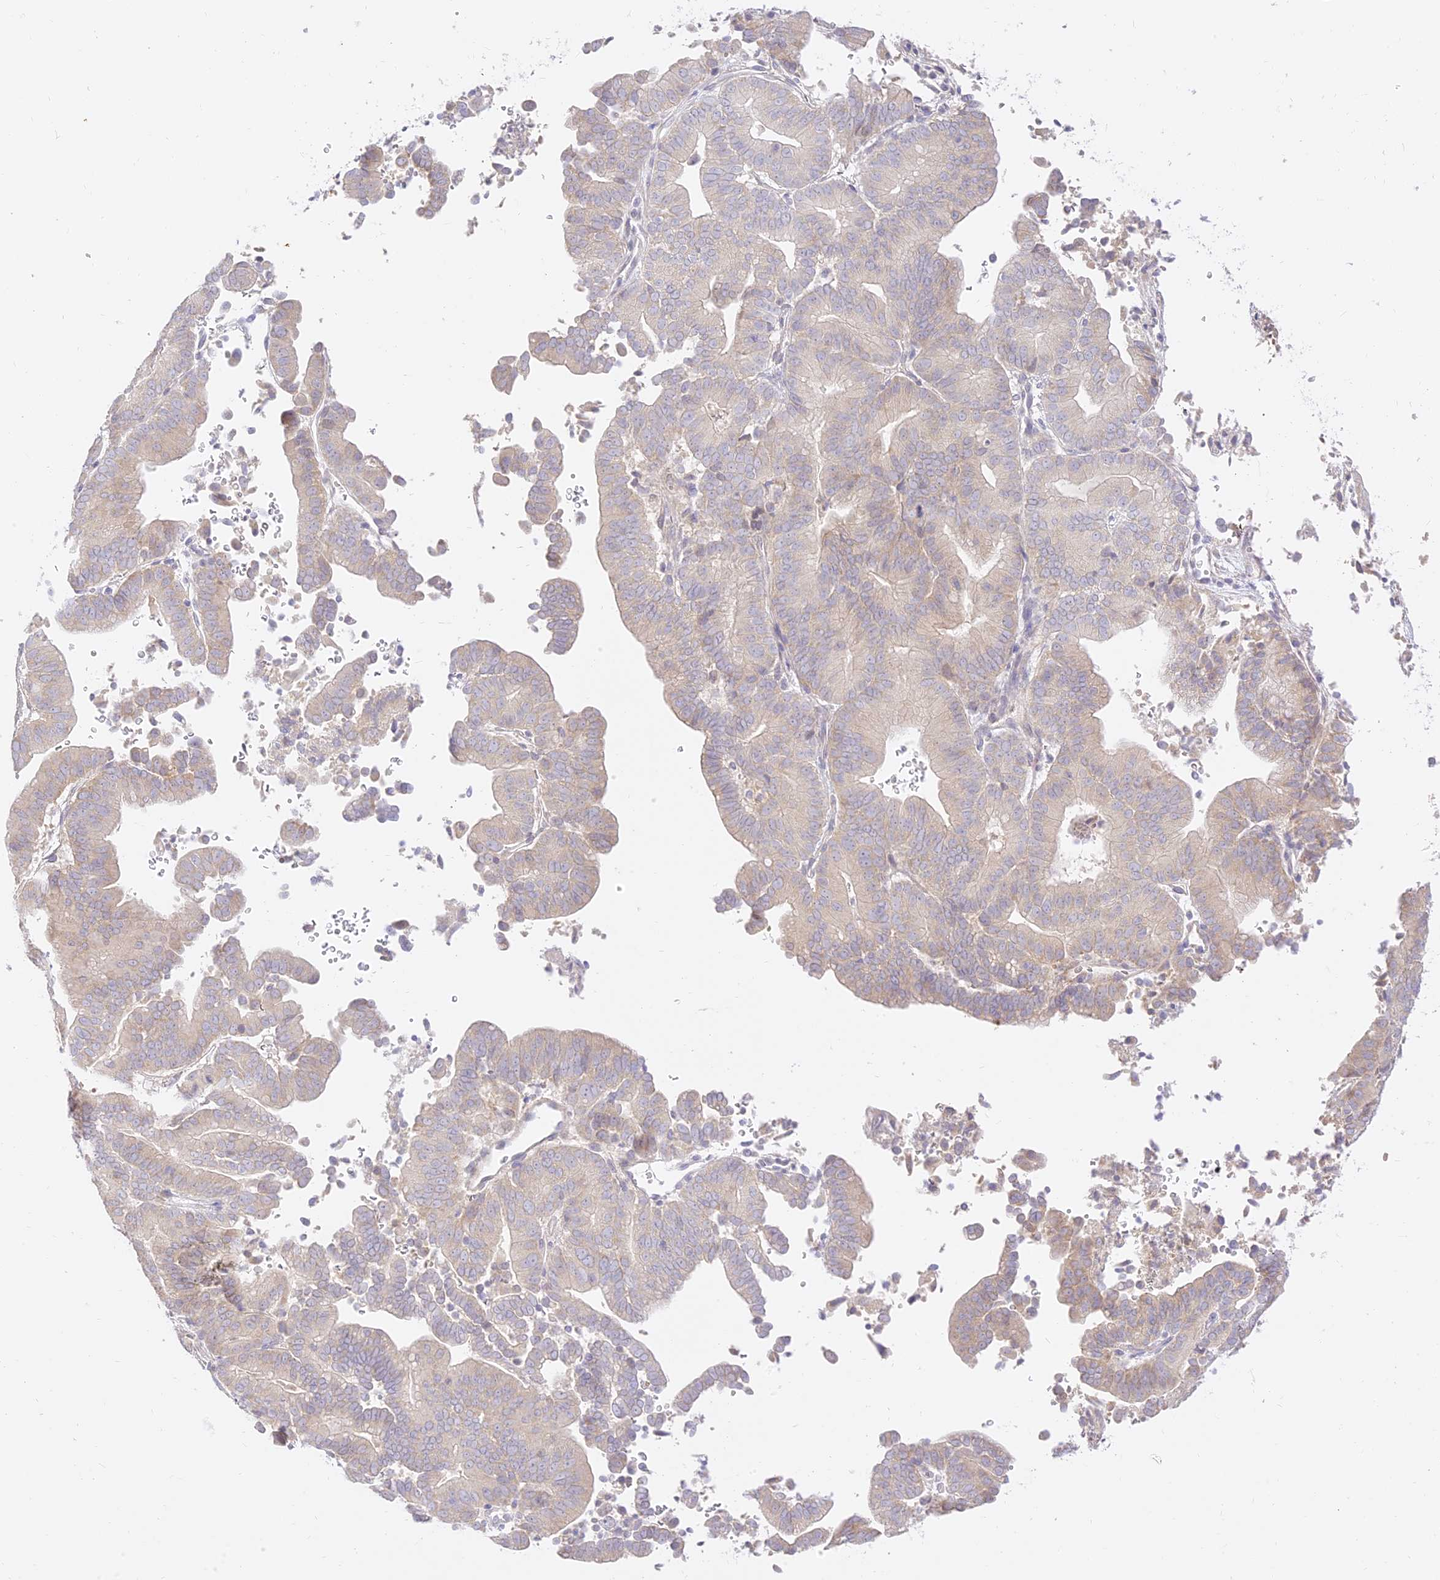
{"staining": {"intensity": "weak", "quantity": "<25%", "location": "cytoplasmic/membranous"}, "tissue": "liver cancer", "cell_type": "Tumor cells", "image_type": "cancer", "snomed": [{"axis": "morphology", "description": "Cholangiocarcinoma"}, {"axis": "topography", "description": "Liver"}], "caption": "High power microscopy micrograph of an immunohistochemistry photomicrograph of liver cholangiocarcinoma, revealing no significant expression in tumor cells.", "gene": "LRRC15", "patient": {"sex": "female", "age": 75}}